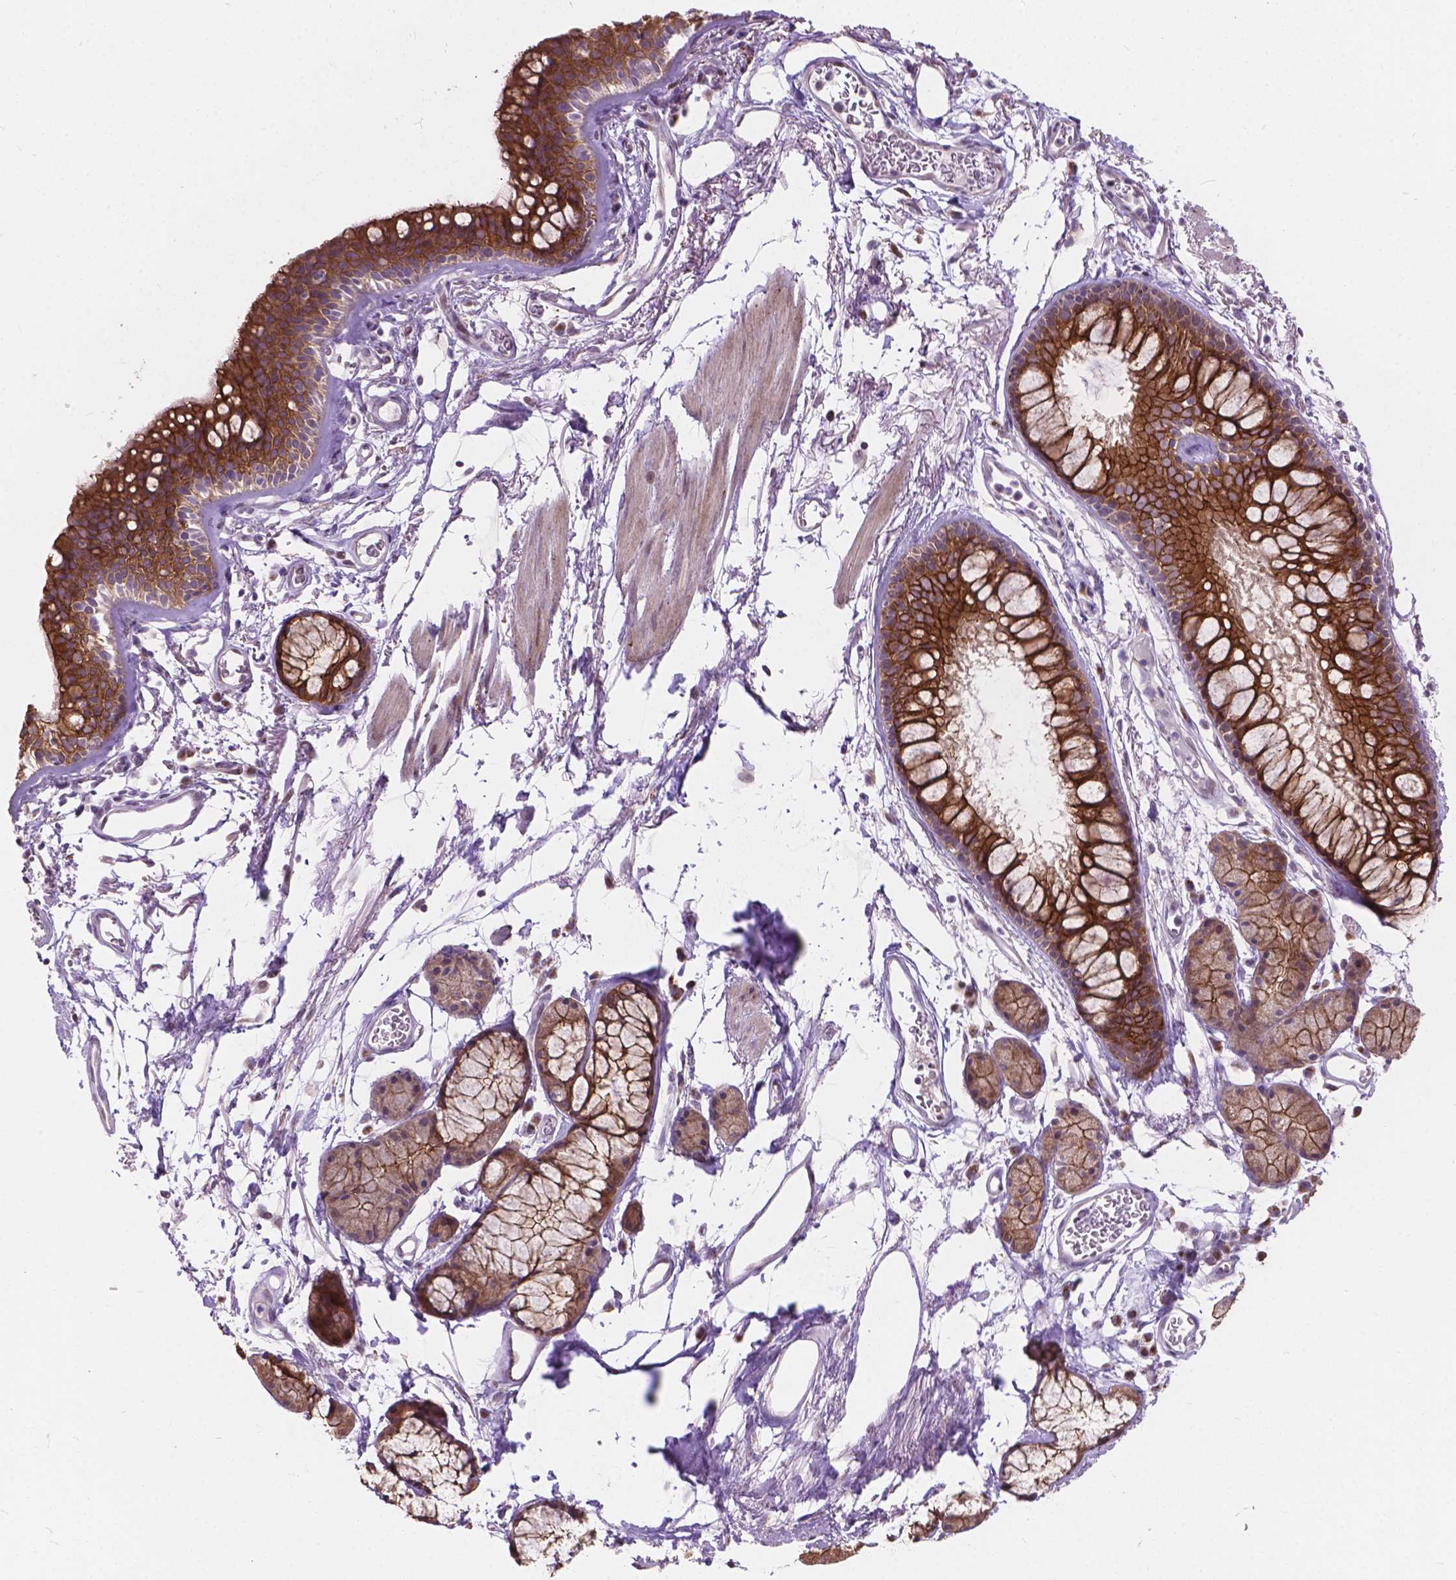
{"staining": {"intensity": "strong", "quantity": "25%-75%", "location": "cytoplasmic/membranous"}, "tissue": "bronchus", "cell_type": "Respiratory epithelial cells", "image_type": "normal", "snomed": [{"axis": "morphology", "description": "Normal tissue, NOS"}, {"axis": "topography", "description": "Cartilage tissue"}, {"axis": "topography", "description": "Bronchus"}], "caption": "IHC micrograph of benign bronchus: human bronchus stained using immunohistochemistry (IHC) exhibits high levels of strong protein expression localized specifically in the cytoplasmic/membranous of respiratory epithelial cells, appearing as a cytoplasmic/membranous brown color.", "gene": "MYH14", "patient": {"sex": "female", "age": 79}}